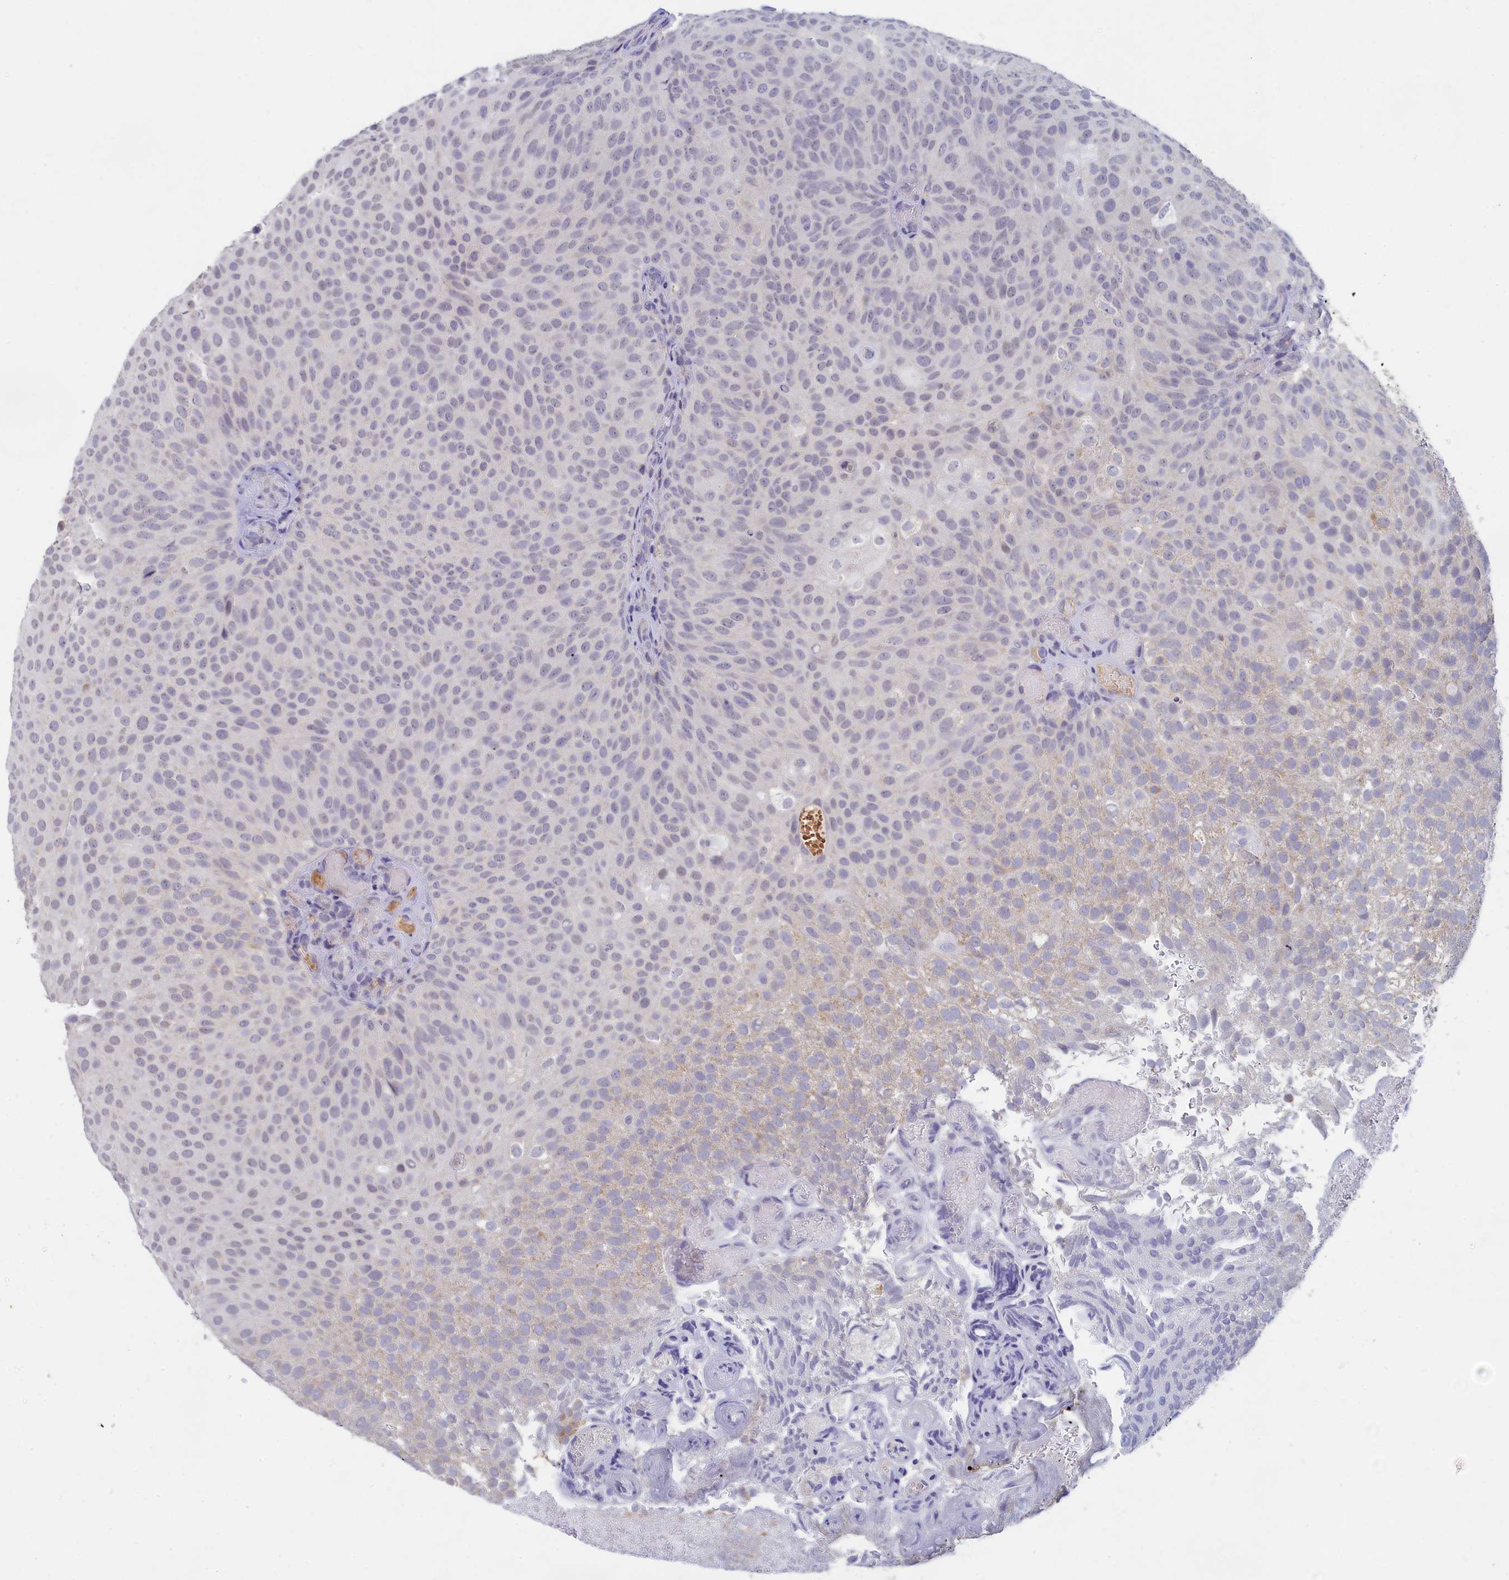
{"staining": {"intensity": "weak", "quantity": "<25%", "location": "cytoplasmic/membranous"}, "tissue": "urothelial cancer", "cell_type": "Tumor cells", "image_type": "cancer", "snomed": [{"axis": "morphology", "description": "Urothelial carcinoma, Low grade"}, {"axis": "topography", "description": "Urinary bladder"}], "caption": "A photomicrograph of human urothelial cancer is negative for staining in tumor cells. (Immunohistochemistry (ihc), brightfield microscopy, high magnification).", "gene": "LRIF1", "patient": {"sex": "male", "age": 78}}